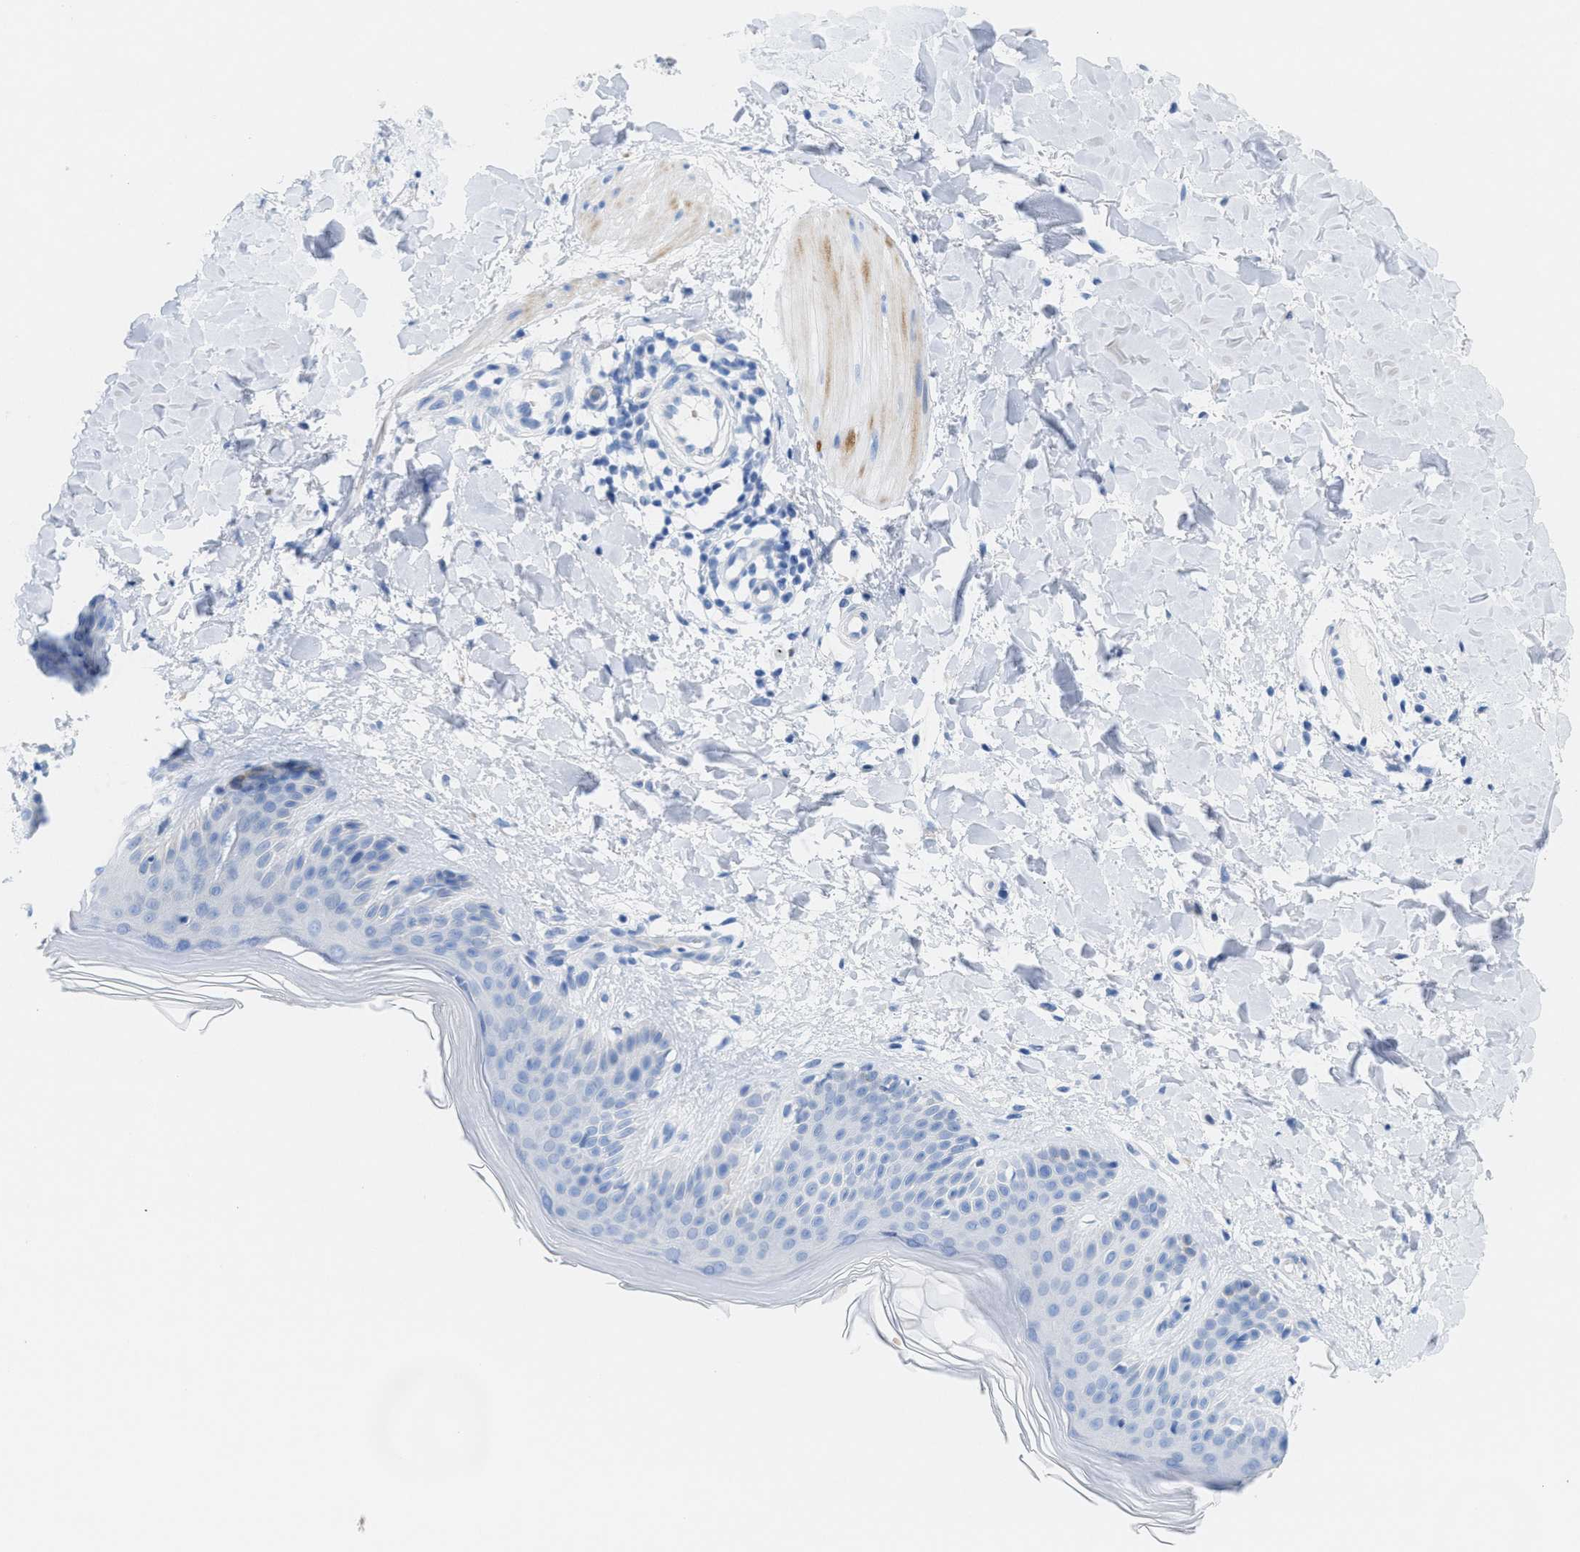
{"staining": {"intensity": "negative", "quantity": "none", "location": "none"}, "tissue": "skin", "cell_type": "Fibroblasts", "image_type": "normal", "snomed": [{"axis": "morphology", "description": "Normal tissue, NOS"}, {"axis": "morphology", "description": "Malignant melanoma, Metastatic site"}, {"axis": "topography", "description": "Skin"}], "caption": "DAB (3,3'-diaminobenzidine) immunohistochemical staining of benign human skin shows no significant positivity in fibroblasts. (DAB (3,3'-diaminobenzidine) immunohistochemistry visualized using brightfield microscopy, high magnification).", "gene": "ANKFN1", "patient": {"sex": "male", "age": 41}}